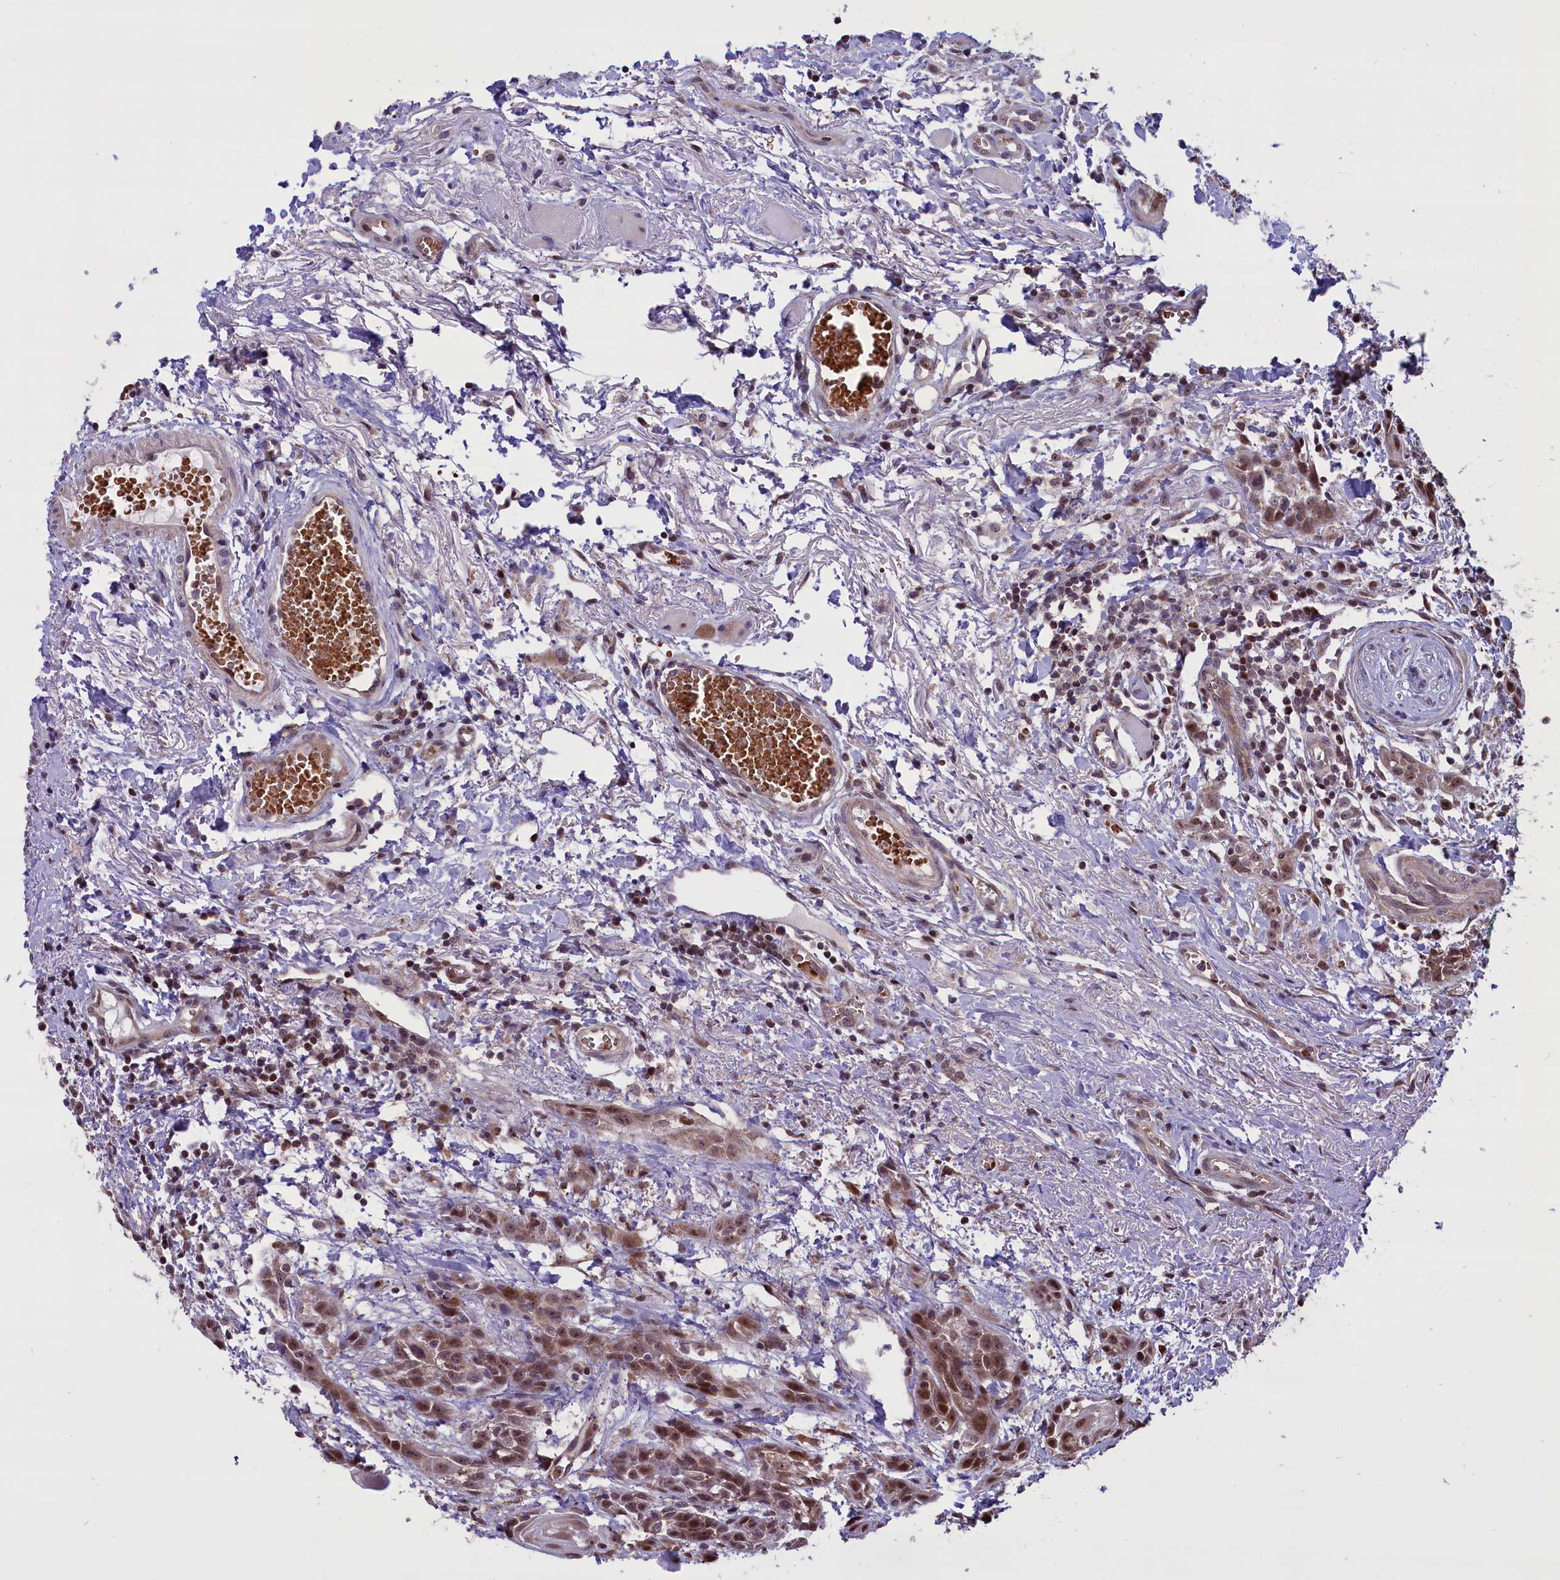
{"staining": {"intensity": "moderate", "quantity": "25%-75%", "location": "nuclear"}, "tissue": "head and neck cancer", "cell_type": "Tumor cells", "image_type": "cancer", "snomed": [{"axis": "morphology", "description": "Squamous cell carcinoma, NOS"}, {"axis": "topography", "description": "Oral tissue"}, {"axis": "topography", "description": "Head-Neck"}], "caption": "Protein staining of head and neck cancer tissue exhibits moderate nuclear staining in approximately 25%-75% of tumor cells.", "gene": "SHFL", "patient": {"sex": "female", "age": 50}}